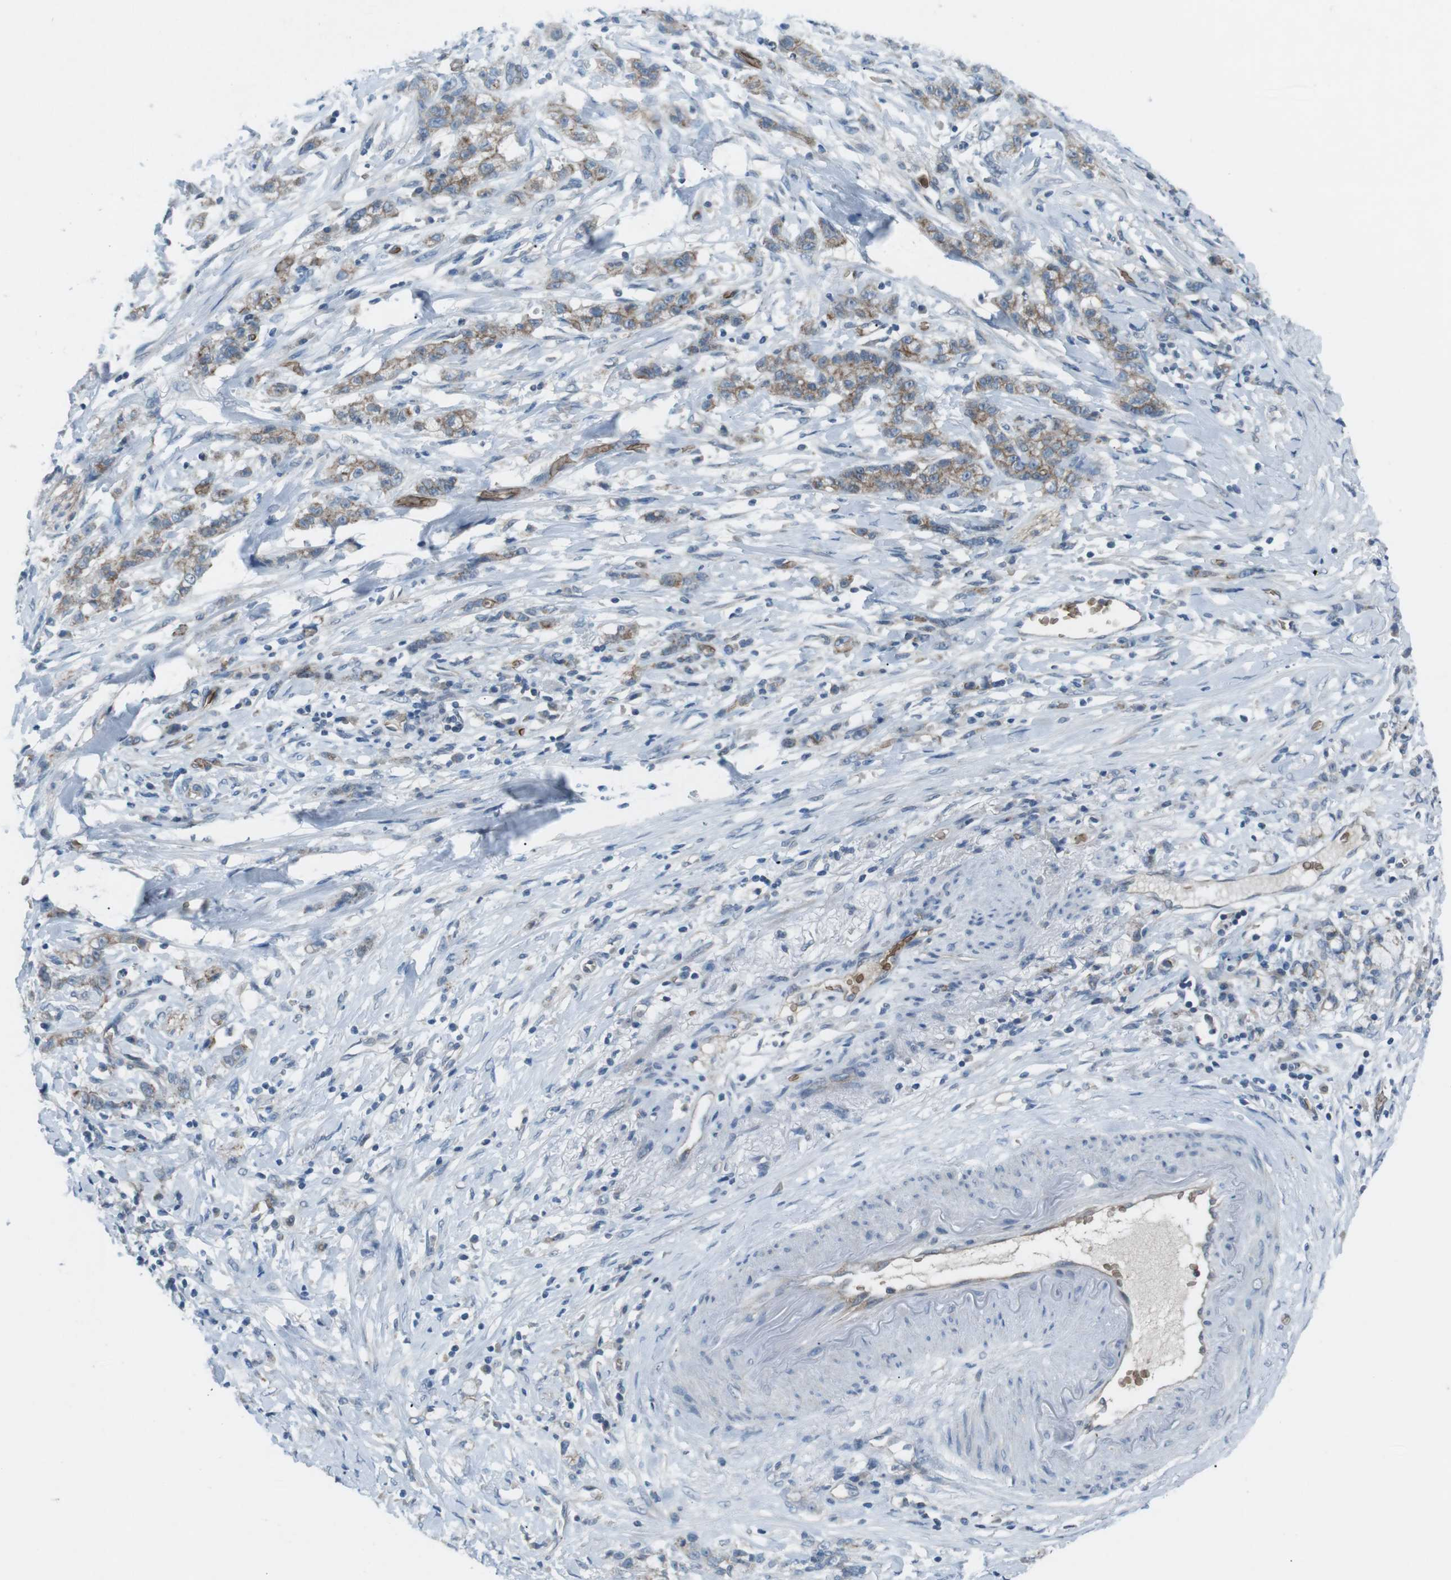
{"staining": {"intensity": "weak", "quantity": "25%-75%", "location": "cytoplasmic/membranous"}, "tissue": "stomach cancer", "cell_type": "Tumor cells", "image_type": "cancer", "snomed": [{"axis": "morphology", "description": "Adenocarcinoma, NOS"}, {"axis": "topography", "description": "Stomach, lower"}], "caption": "The immunohistochemical stain labels weak cytoplasmic/membranous staining in tumor cells of stomach cancer tissue.", "gene": "SPTA1", "patient": {"sex": "male", "age": 88}}